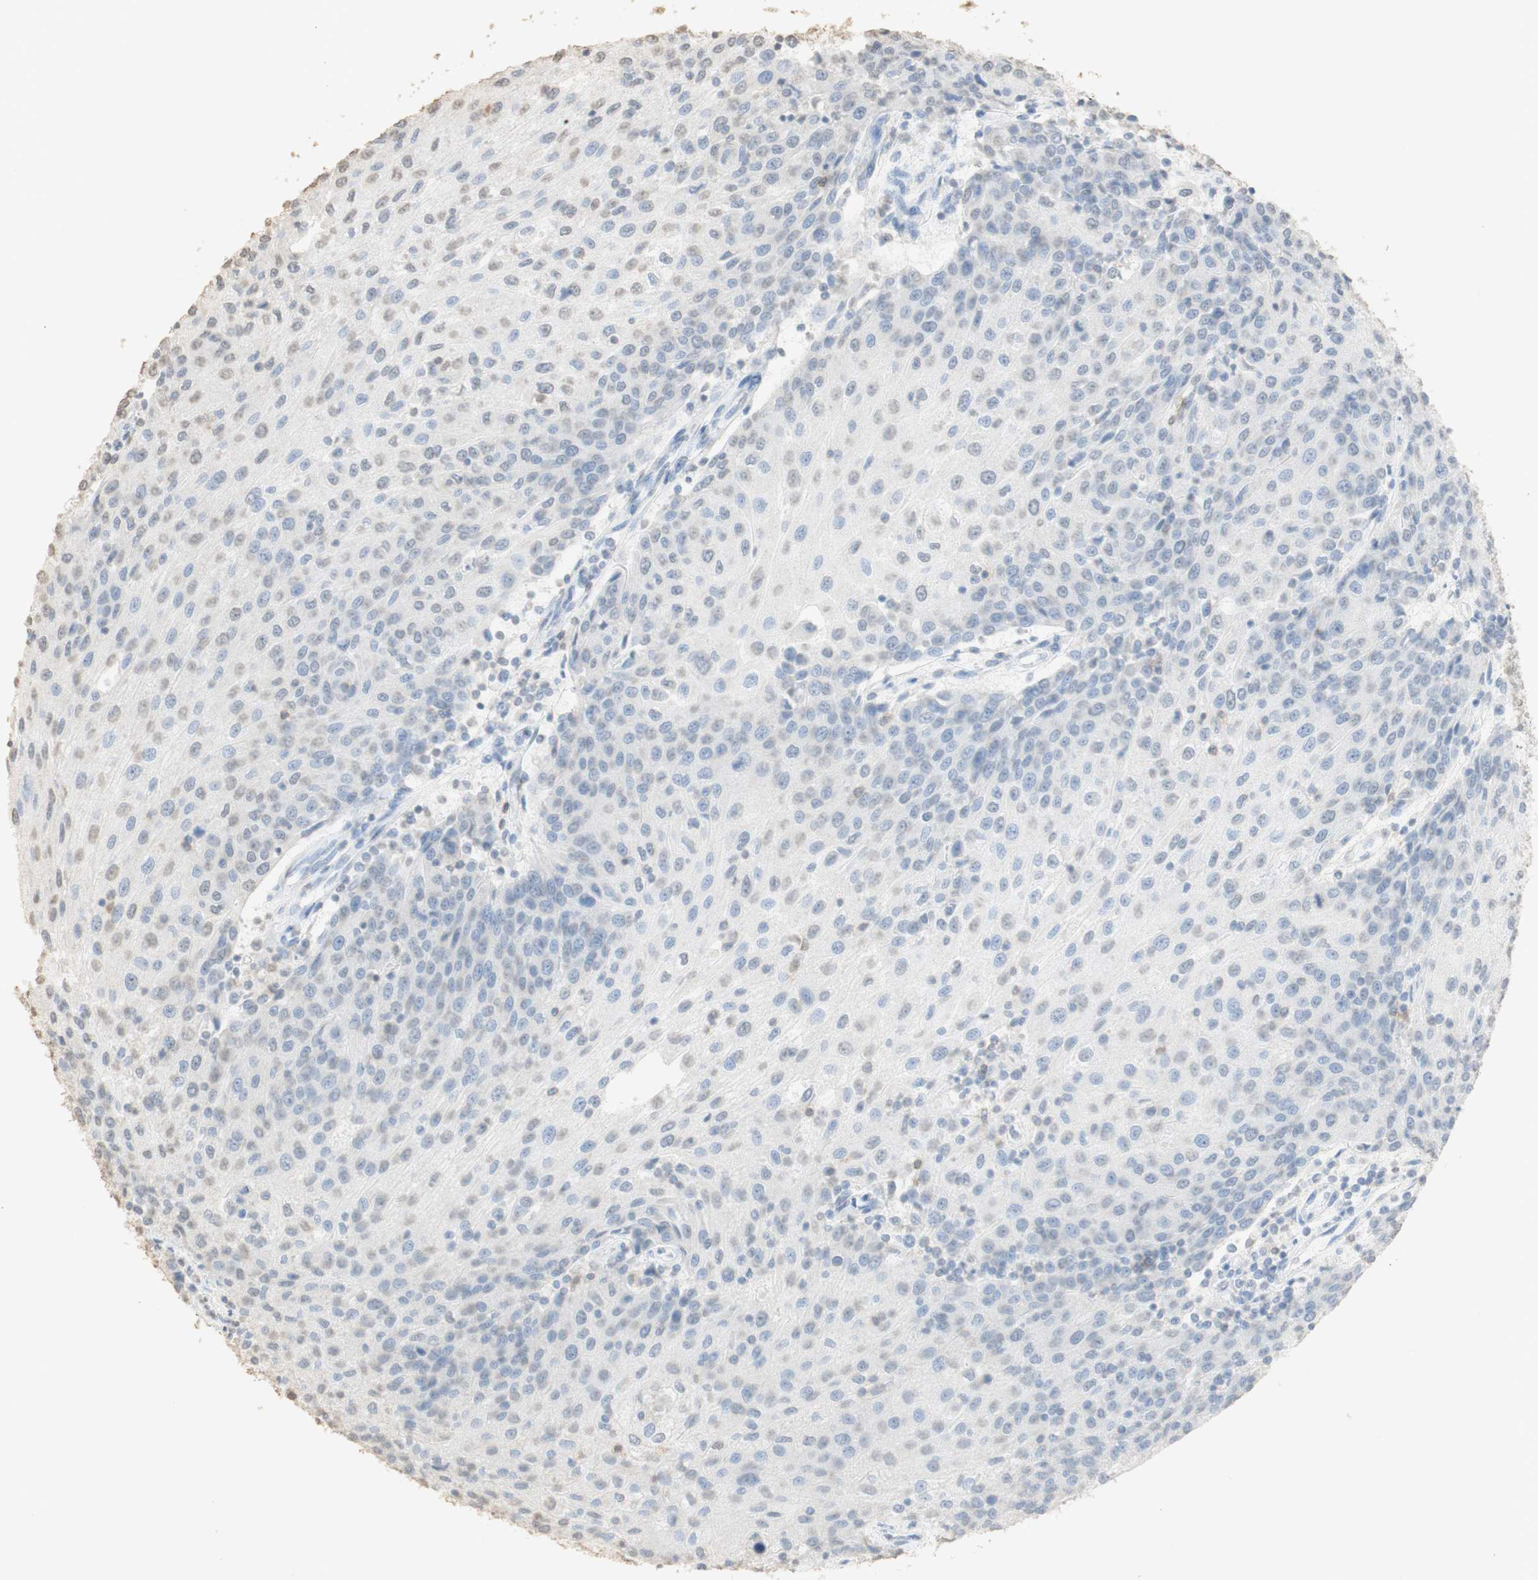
{"staining": {"intensity": "weak", "quantity": "<25%", "location": "nuclear"}, "tissue": "urothelial cancer", "cell_type": "Tumor cells", "image_type": "cancer", "snomed": [{"axis": "morphology", "description": "Urothelial carcinoma, High grade"}, {"axis": "topography", "description": "Urinary bladder"}], "caption": "IHC of human urothelial cancer demonstrates no staining in tumor cells.", "gene": "L1CAM", "patient": {"sex": "female", "age": 85}}